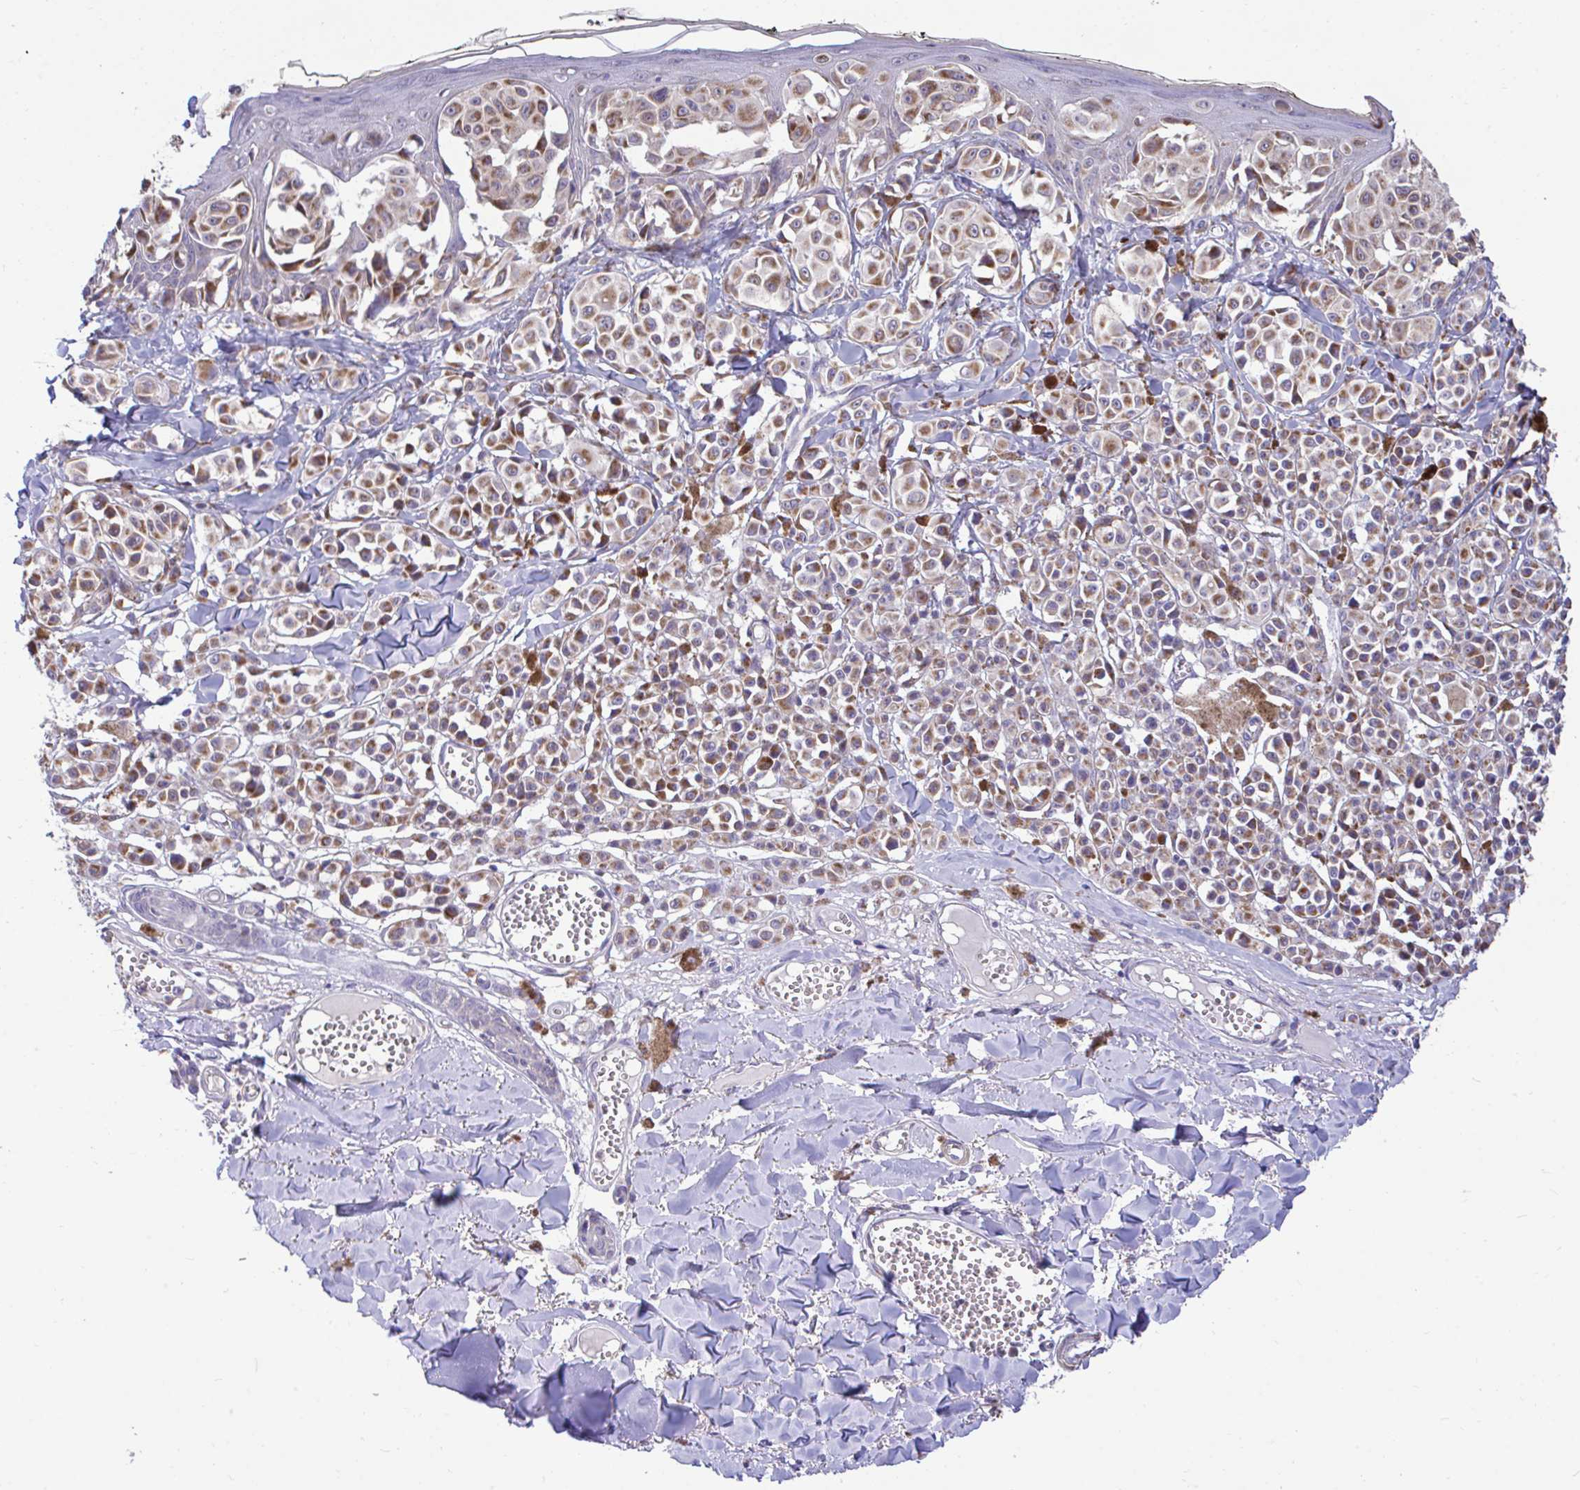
{"staining": {"intensity": "moderate", "quantity": ">75%", "location": "cytoplasmic/membranous"}, "tissue": "melanoma", "cell_type": "Tumor cells", "image_type": "cancer", "snomed": [{"axis": "morphology", "description": "Malignant melanoma, NOS"}, {"axis": "topography", "description": "Skin"}], "caption": "Melanoma was stained to show a protein in brown. There is medium levels of moderate cytoplasmic/membranous positivity in about >75% of tumor cells. Using DAB (3,3'-diaminobenzidine) (brown) and hematoxylin (blue) stains, captured at high magnification using brightfield microscopy.", "gene": "SARS2", "patient": {"sex": "female", "age": 43}}